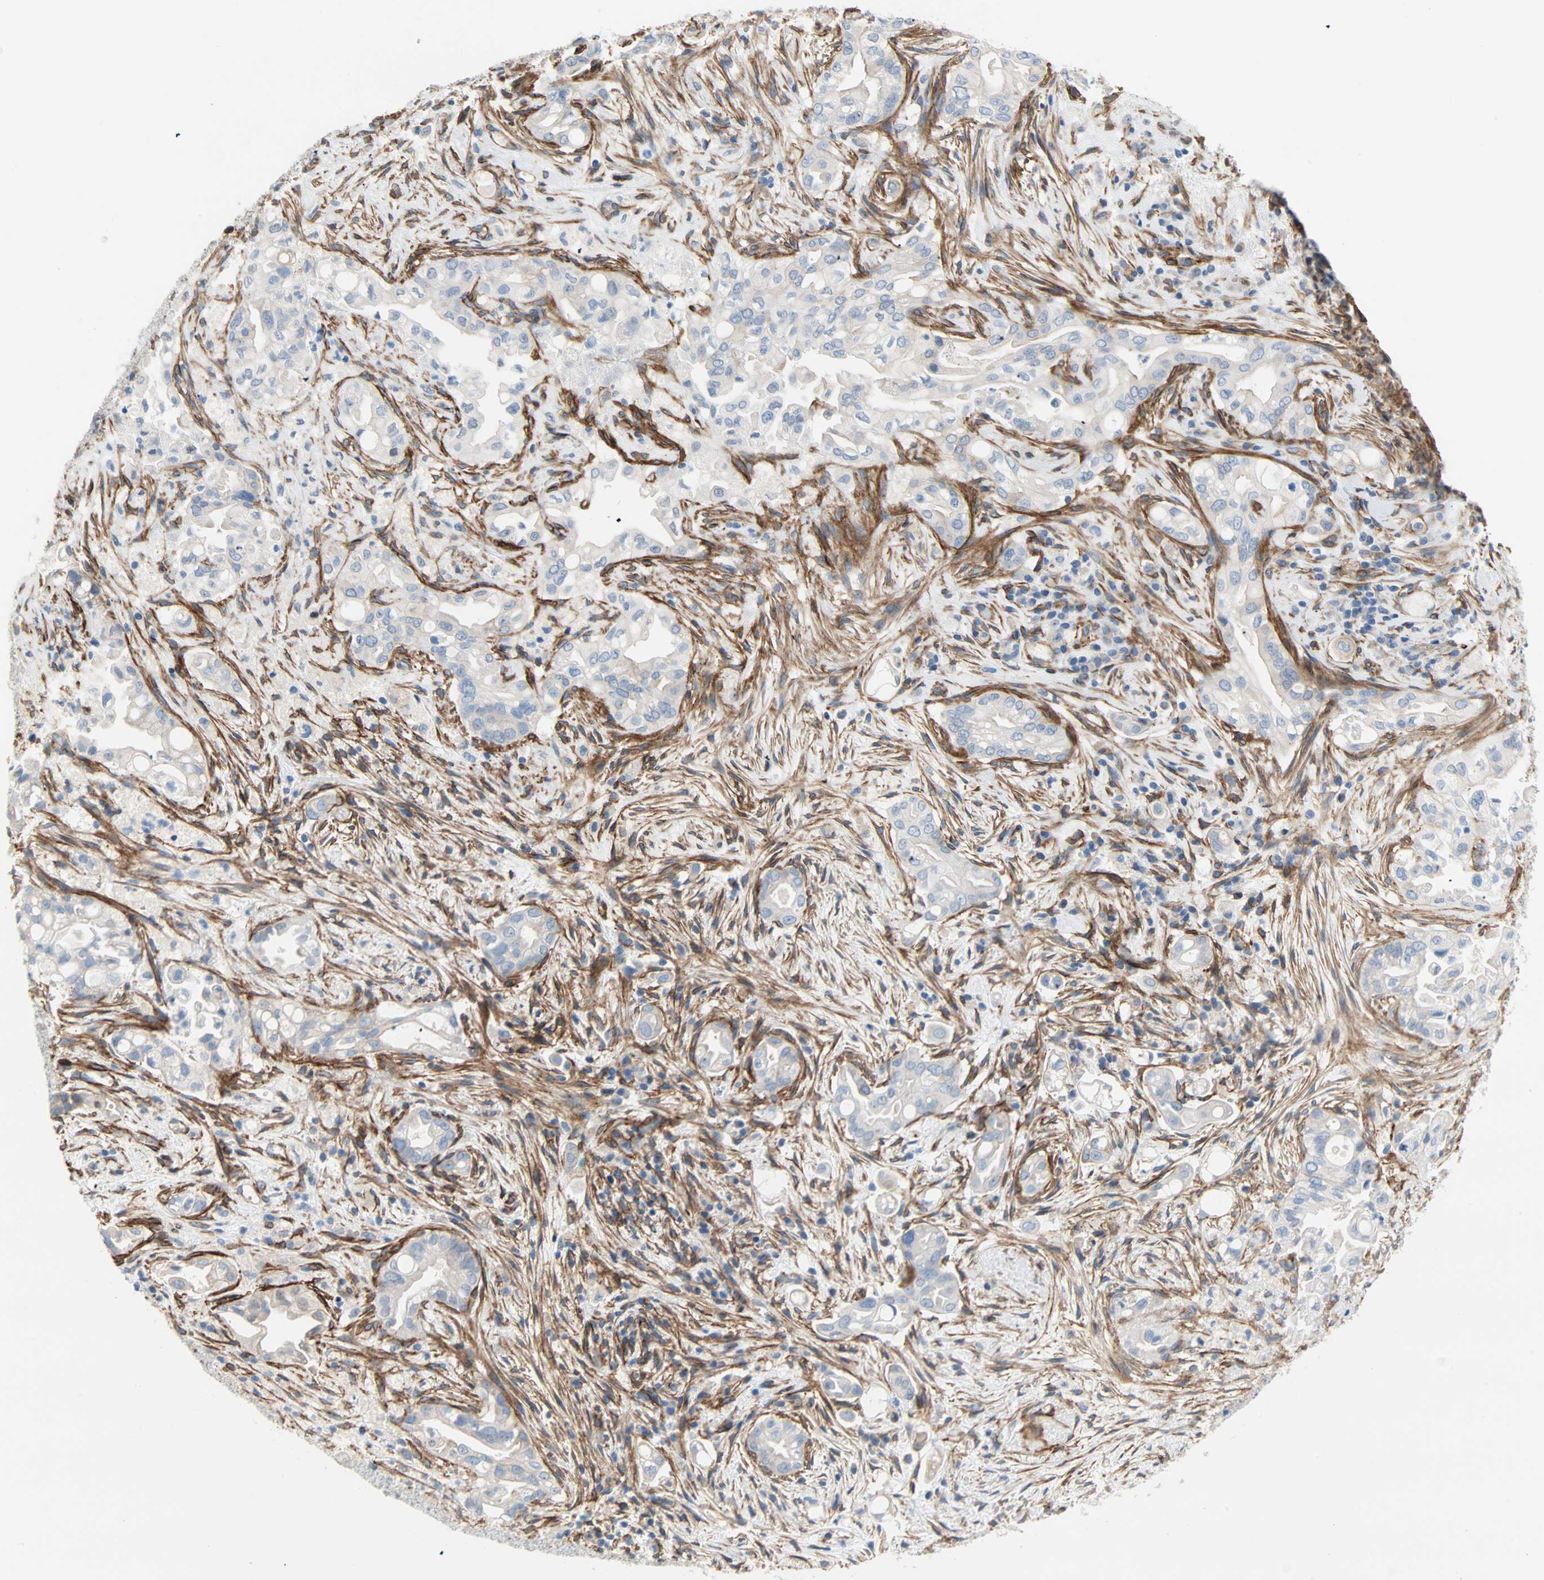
{"staining": {"intensity": "weak", "quantity": "<25%", "location": "cytoplasmic/membranous"}, "tissue": "liver cancer", "cell_type": "Tumor cells", "image_type": "cancer", "snomed": [{"axis": "morphology", "description": "Cholangiocarcinoma"}, {"axis": "topography", "description": "Liver"}], "caption": "Tumor cells show no significant protein expression in cholangiocarcinoma (liver). (DAB immunohistochemistry (IHC), high magnification).", "gene": "EPB41L2", "patient": {"sex": "female", "age": 68}}